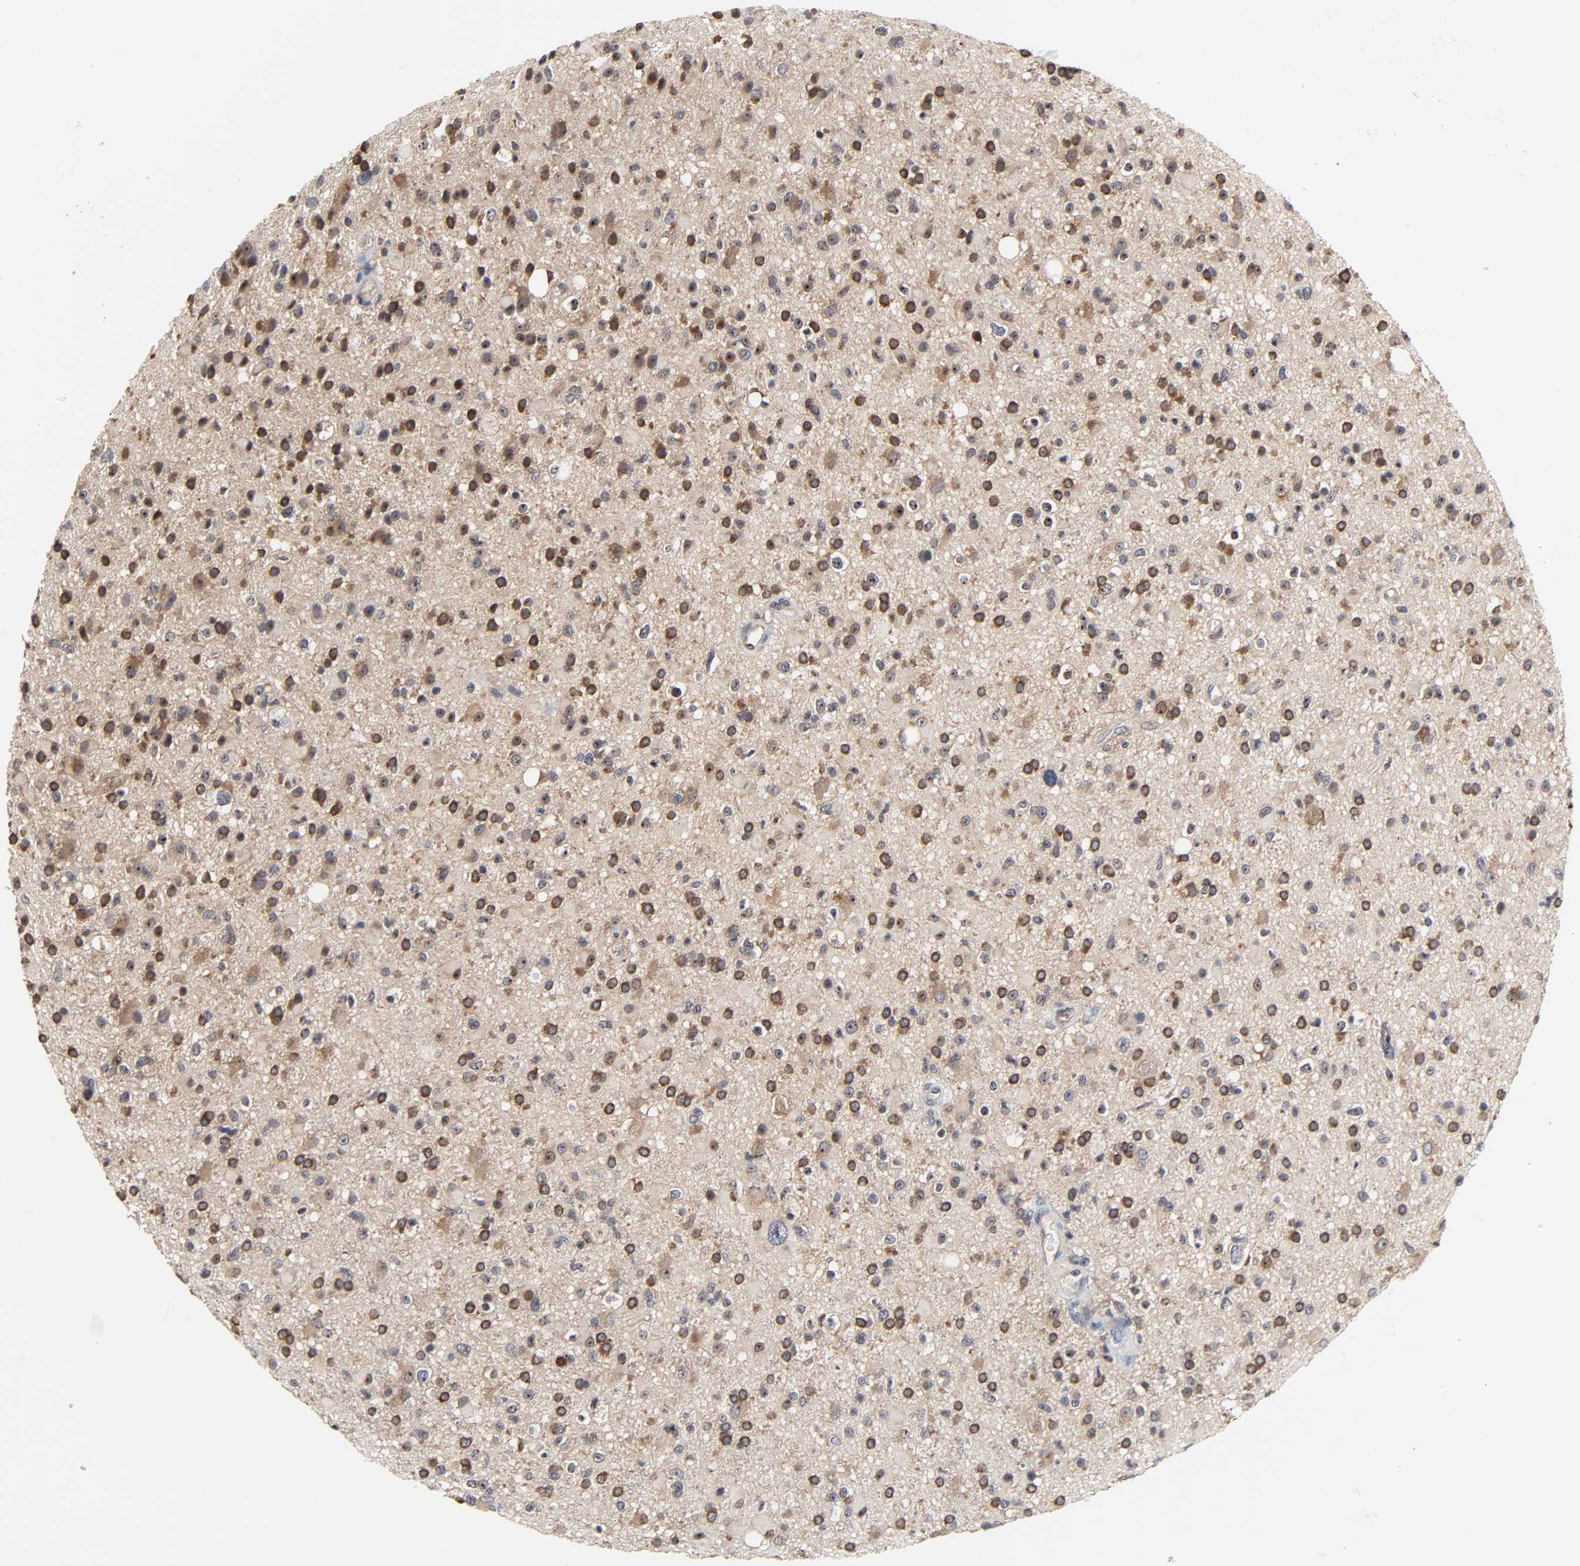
{"staining": {"intensity": "moderate", "quantity": ">75%", "location": "cytoplasmic/membranous,nuclear"}, "tissue": "glioma", "cell_type": "Tumor cells", "image_type": "cancer", "snomed": [{"axis": "morphology", "description": "Glioma, malignant, High grade"}, {"axis": "topography", "description": "Brain"}], "caption": "Tumor cells demonstrate medium levels of moderate cytoplasmic/membranous and nuclear expression in approximately >75% of cells in human glioma.", "gene": "DDX10", "patient": {"sex": "male", "age": 33}}